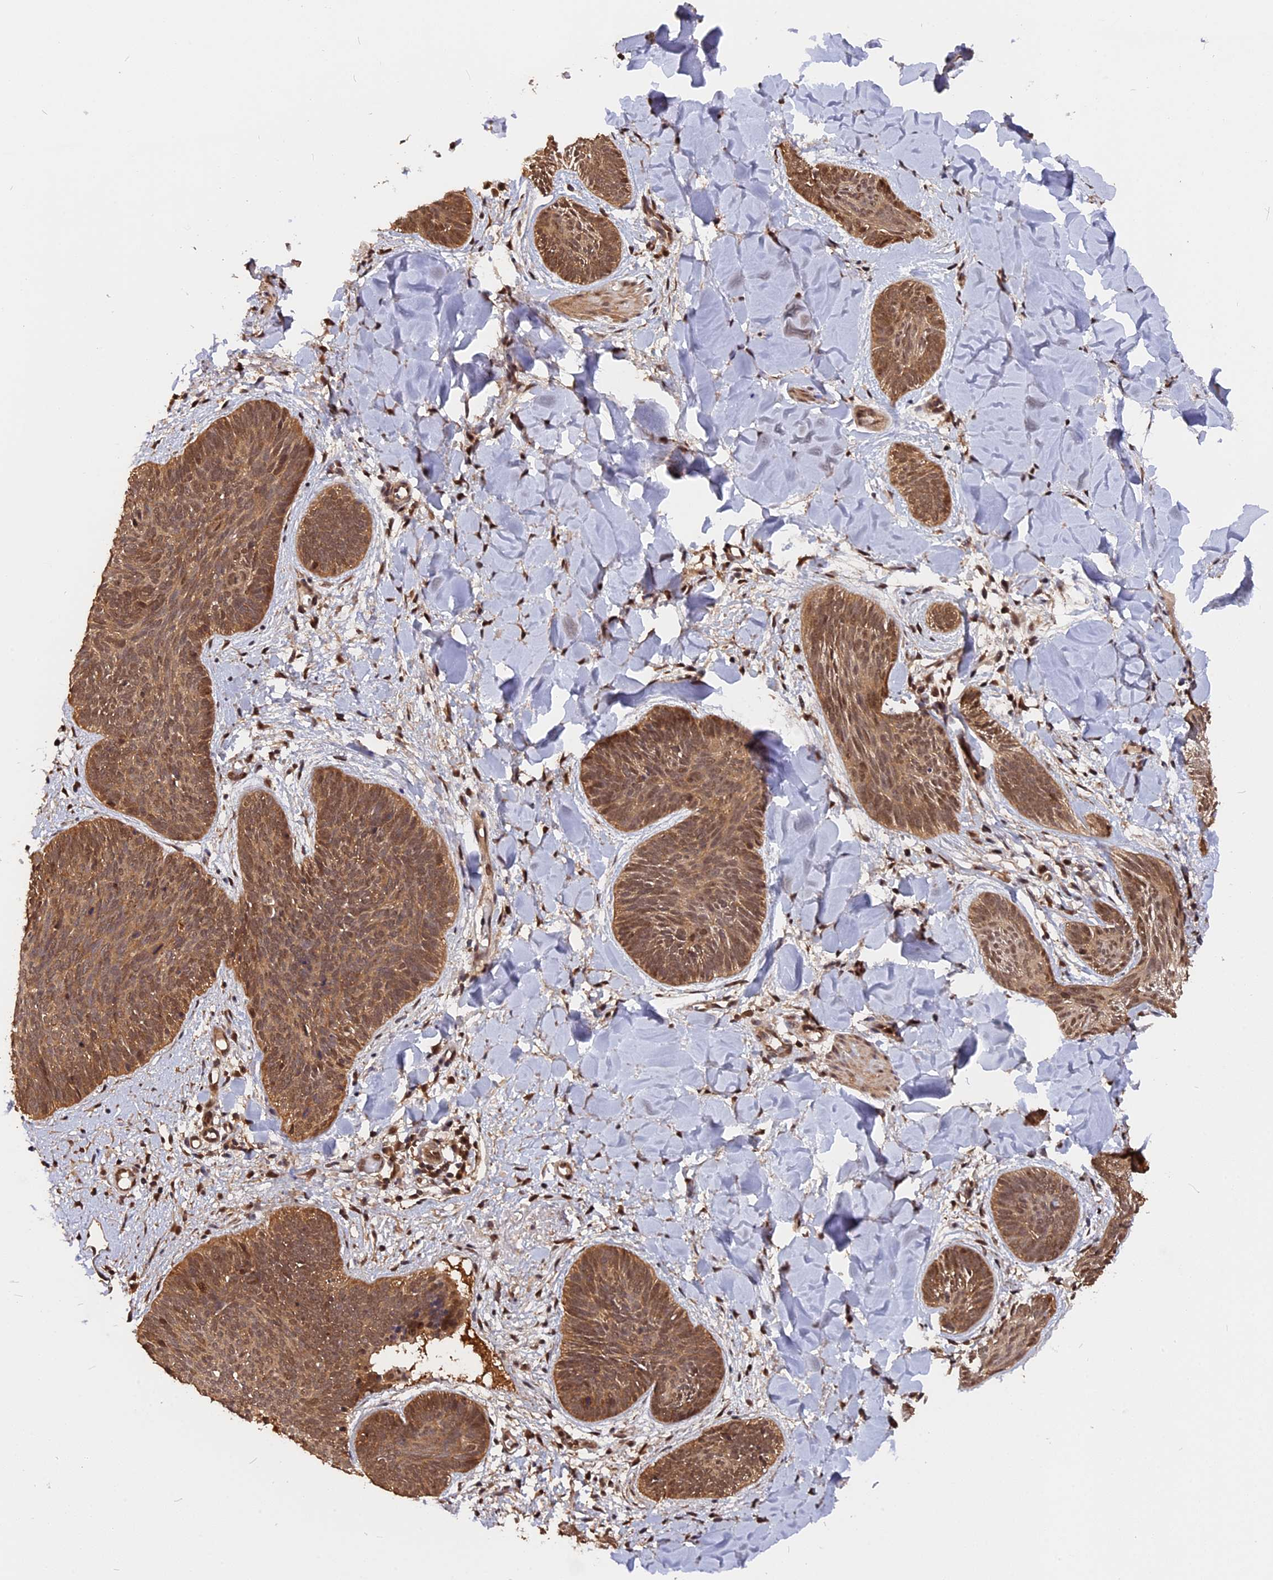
{"staining": {"intensity": "moderate", "quantity": ">75%", "location": "cytoplasmic/membranous,nuclear"}, "tissue": "skin cancer", "cell_type": "Tumor cells", "image_type": "cancer", "snomed": [{"axis": "morphology", "description": "Basal cell carcinoma"}, {"axis": "topography", "description": "Skin"}], "caption": "The image displays immunohistochemical staining of skin cancer (basal cell carcinoma). There is moderate cytoplasmic/membranous and nuclear positivity is seen in approximately >75% of tumor cells.", "gene": "ADRM1", "patient": {"sex": "female", "age": 81}}